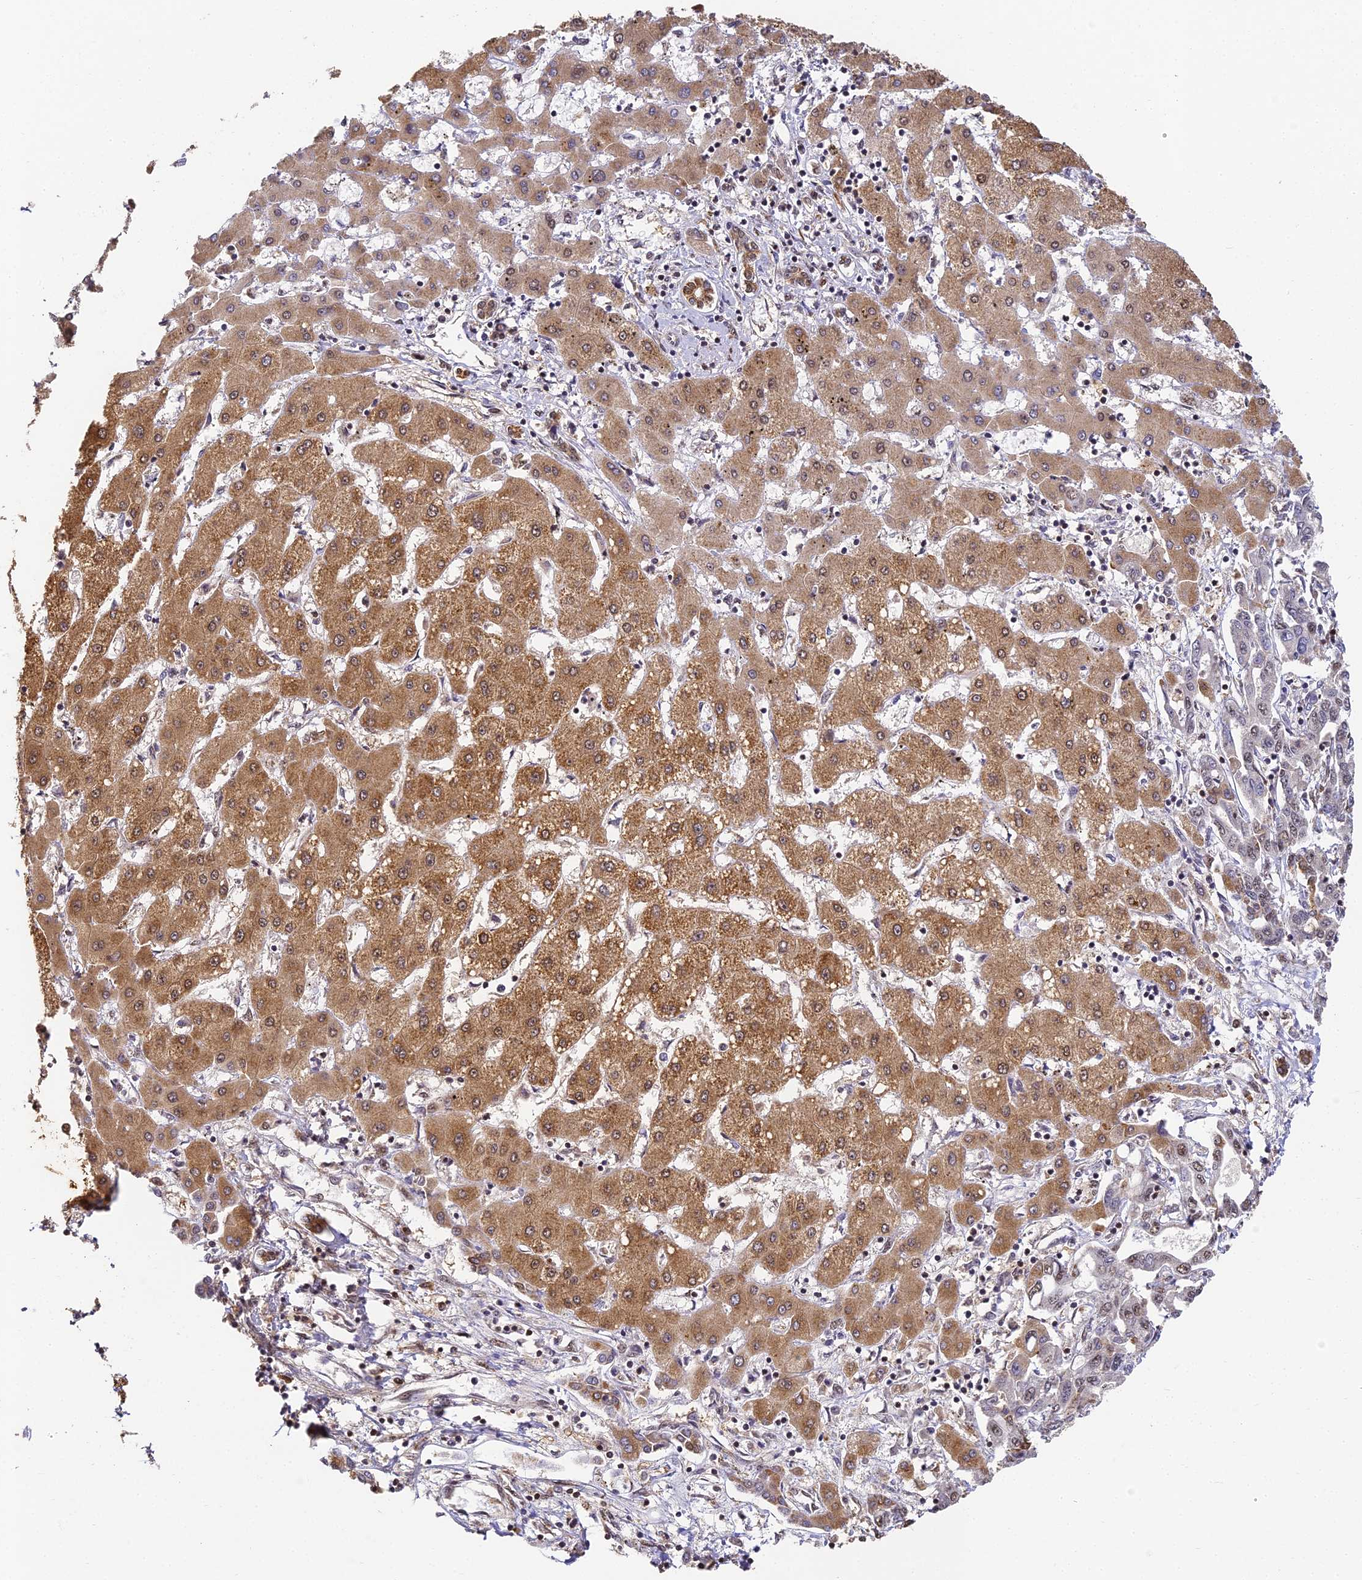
{"staining": {"intensity": "negative", "quantity": "none", "location": "none"}, "tissue": "liver cancer", "cell_type": "Tumor cells", "image_type": "cancer", "snomed": [{"axis": "morphology", "description": "Cholangiocarcinoma"}, {"axis": "topography", "description": "Liver"}], "caption": "The IHC micrograph has no significant expression in tumor cells of liver cancer tissue.", "gene": "ZNF443", "patient": {"sex": "male", "age": 59}}